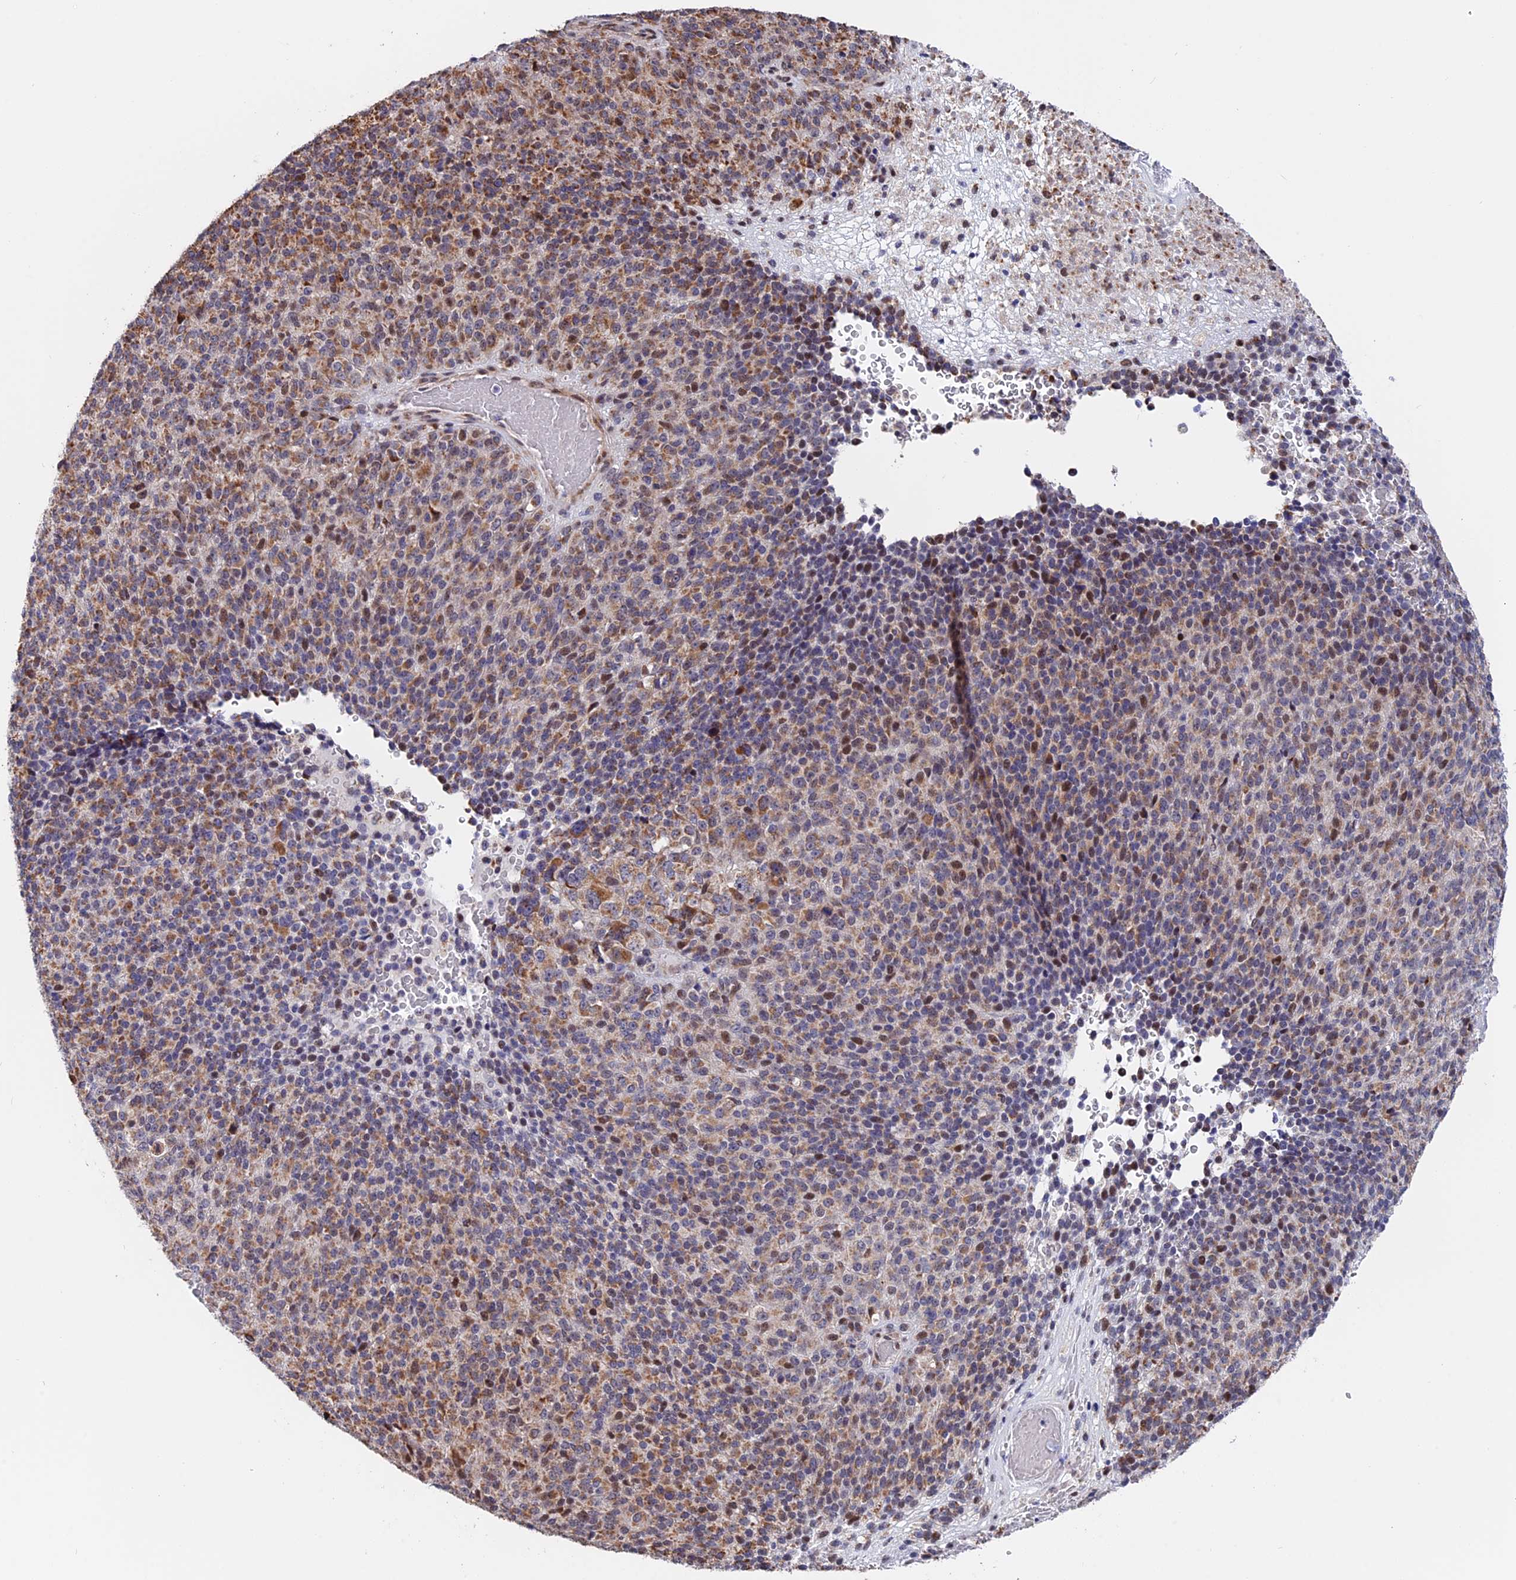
{"staining": {"intensity": "moderate", "quantity": ">75%", "location": "cytoplasmic/membranous"}, "tissue": "melanoma", "cell_type": "Tumor cells", "image_type": "cancer", "snomed": [{"axis": "morphology", "description": "Malignant melanoma, Metastatic site"}, {"axis": "topography", "description": "Brain"}], "caption": "This photomicrograph displays IHC staining of human malignant melanoma (metastatic site), with medium moderate cytoplasmic/membranous positivity in approximately >75% of tumor cells.", "gene": "FAM174C", "patient": {"sex": "female", "age": 56}}